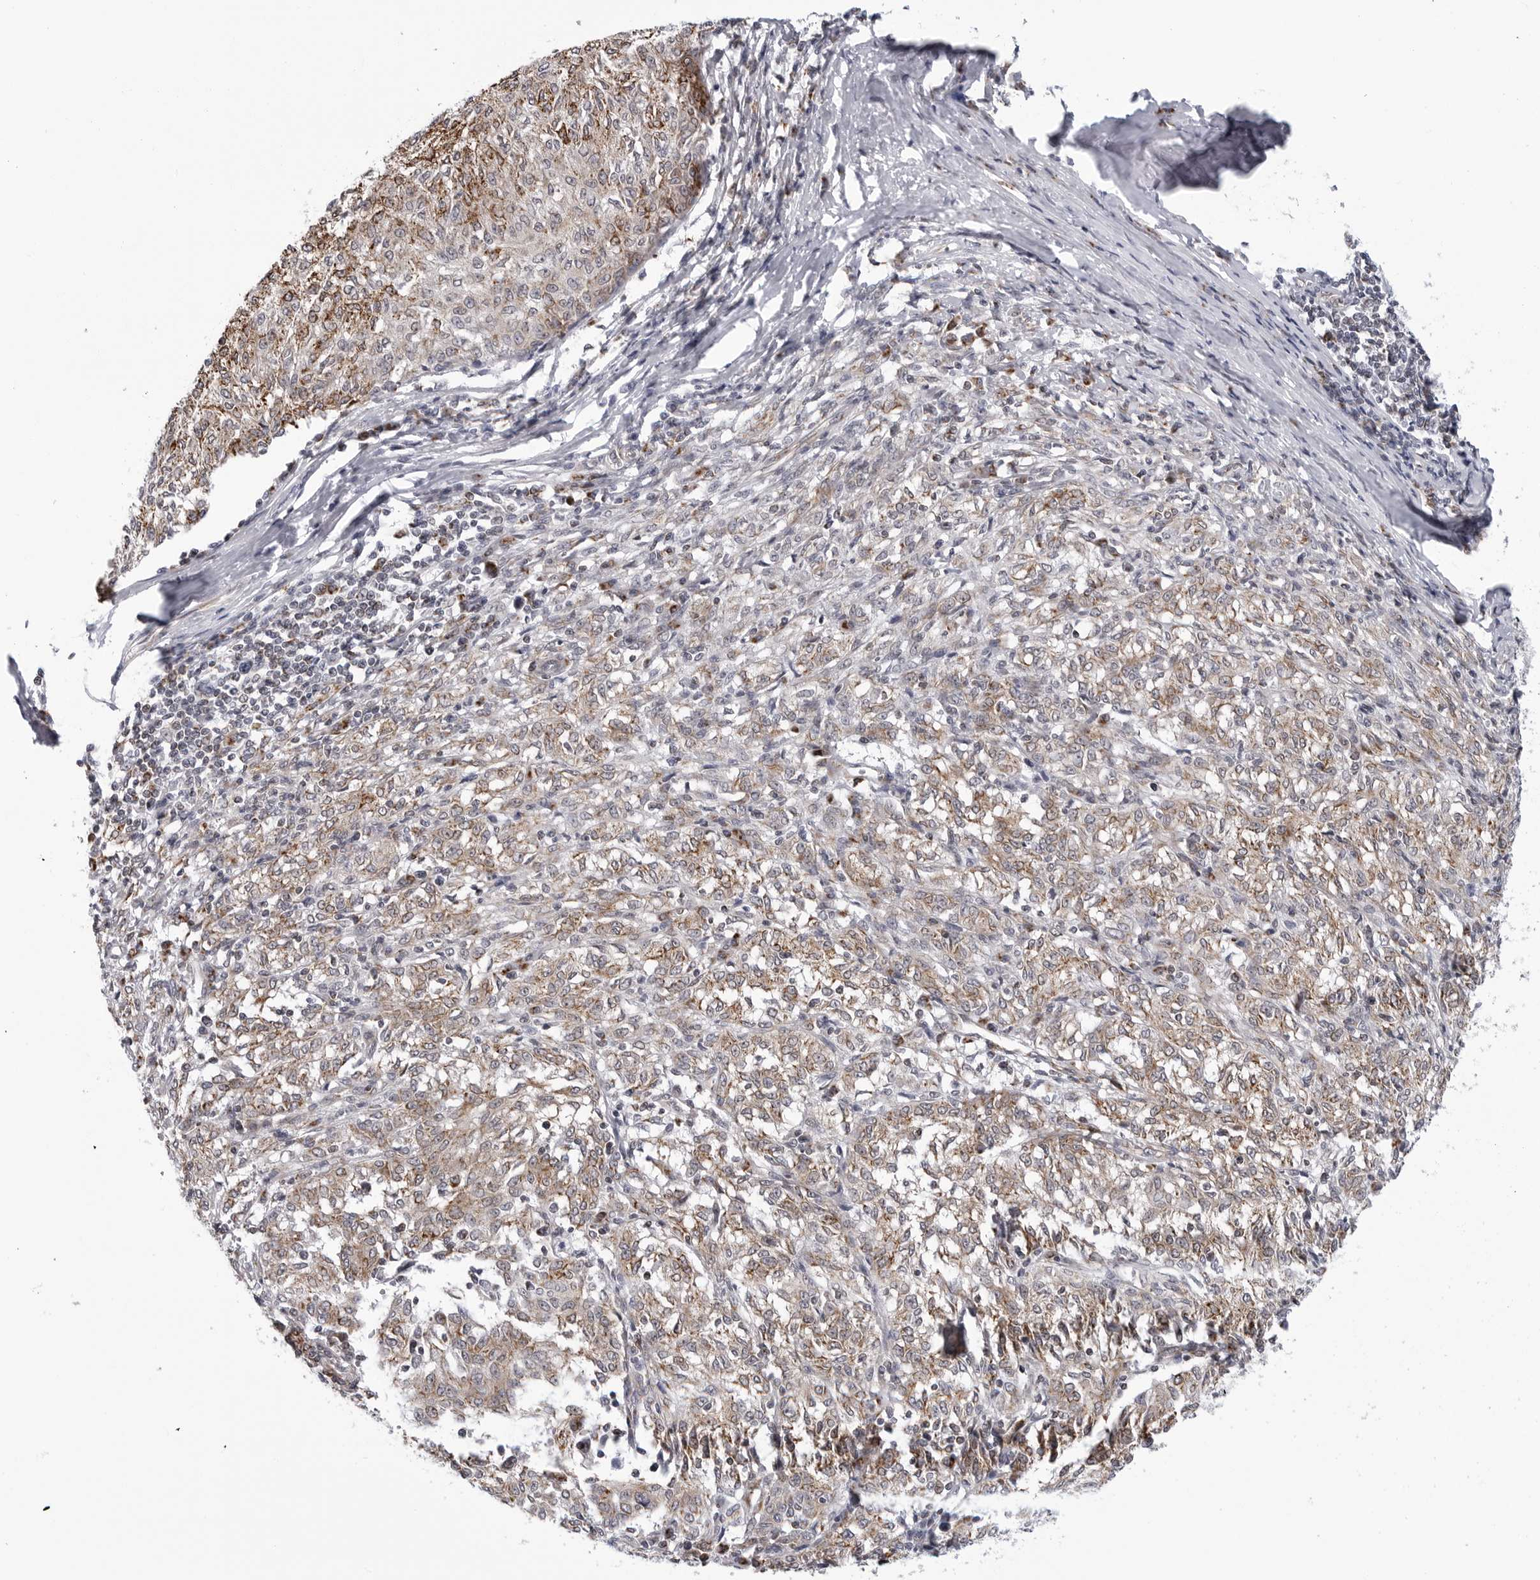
{"staining": {"intensity": "strong", "quantity": "25%-75%", "location": "cytoplasmic/membranous"}, "tissue": "melanoma", "cell_type": "Tumor cells", "image_type": "cancer", "snomed": [{"axis": "morphology", "description": "Malignant melanoma, NOS"}, {"axis": "topography", "description": "Skin"}], "caption": "Tumor cells demonstrate high levels of strong cytoplasmic/membranous expression in about 25%-75% of cells in malignant melanoma.", "gene": "CDK20", "patient": {"sex": "female", "age": 72}}